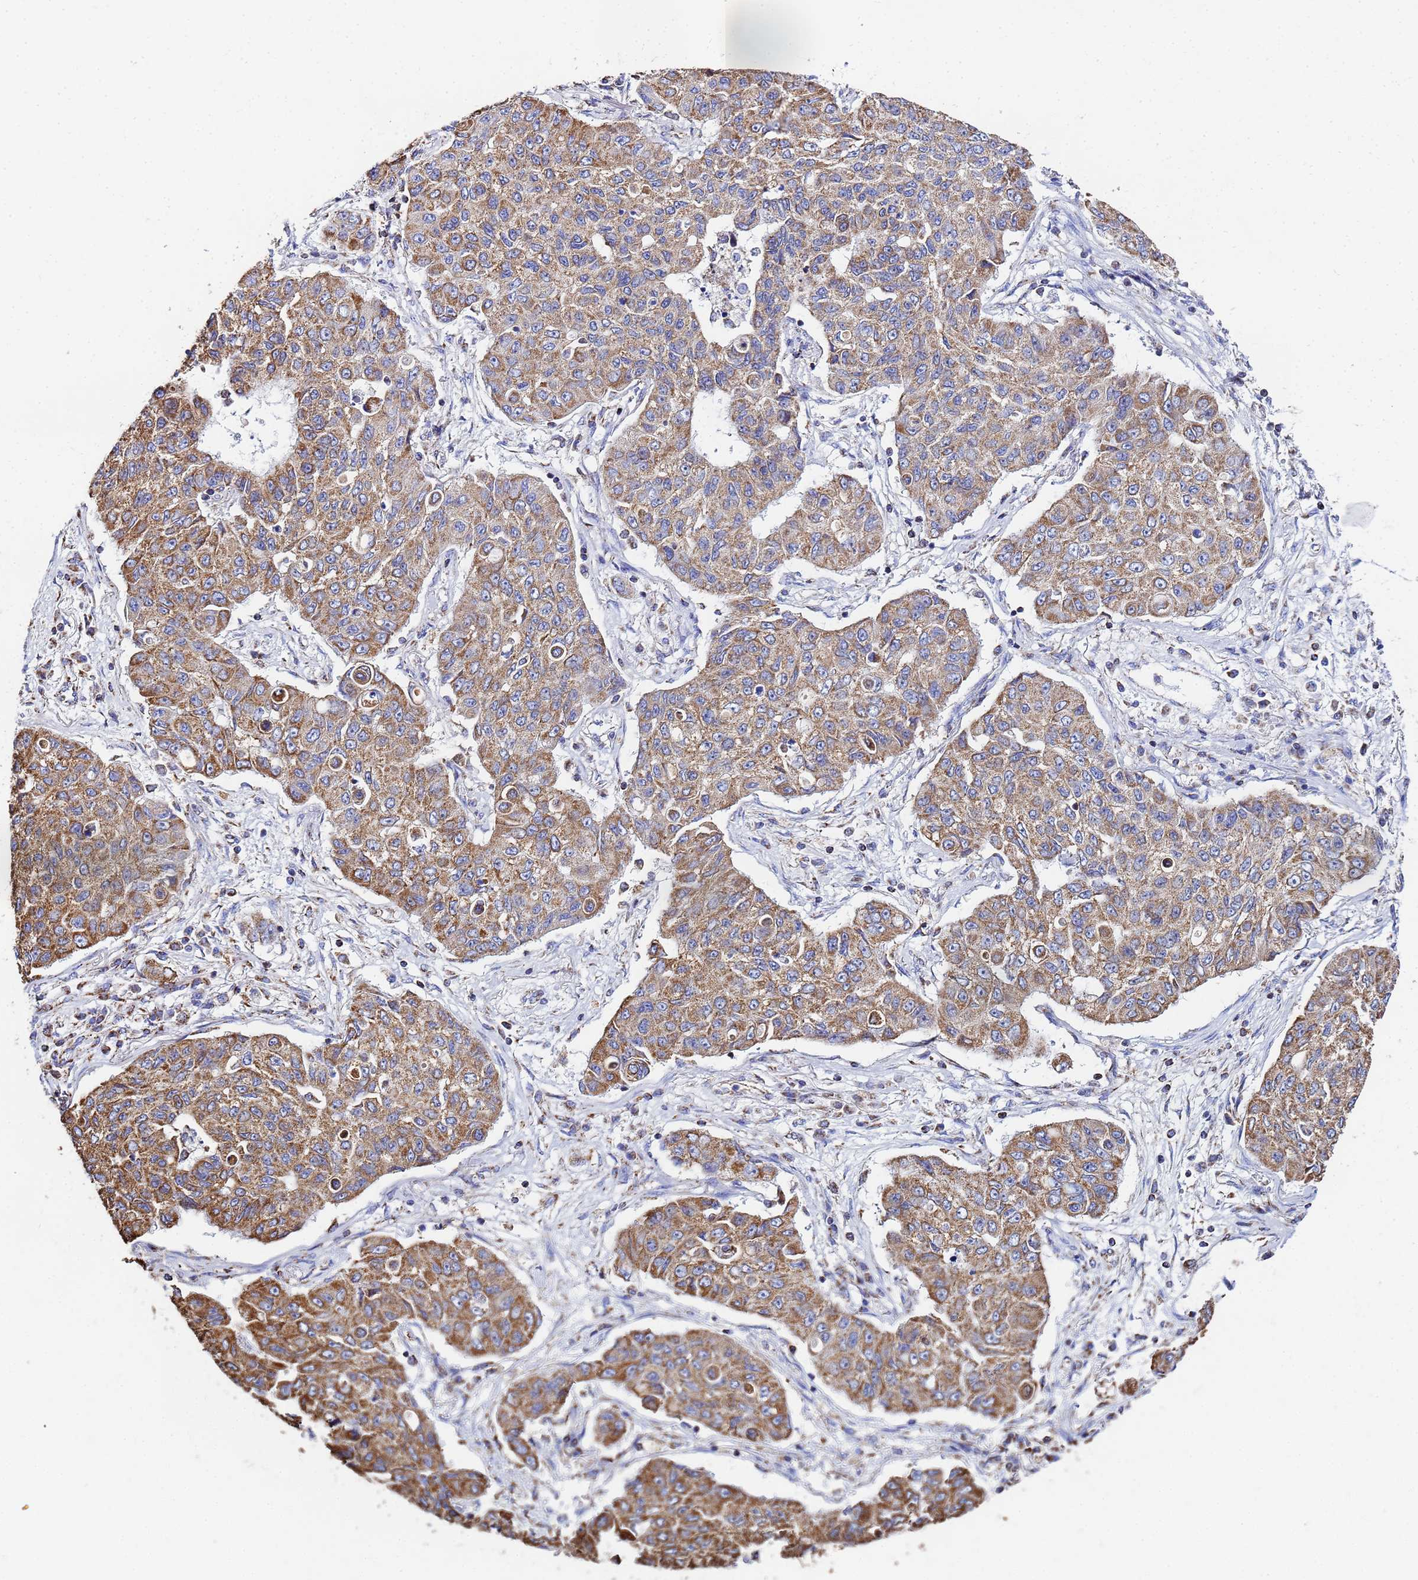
{"staining": {"intensity": "moderate", "quantity": ">75%", "location": "cytoplasmic/membranous"}, "tissue": "lung cancer", "cell_type": "Tumor cells", "image_type": "cancer", "snomed": [{"axis": "morphology", "description": "Squamous cell carcinoma, NOS"}, {"axis": "topography", "description": "Lung"}], "caption": "This is an image of immunohistochemistry (IHC) staining of squamous cell carcinoma (lung), which shows moderate staining in the cytoplasmic/membranous of tumor cells.", "gene": "GLUD1", "patient": {"sex": "male", "age": 74}}